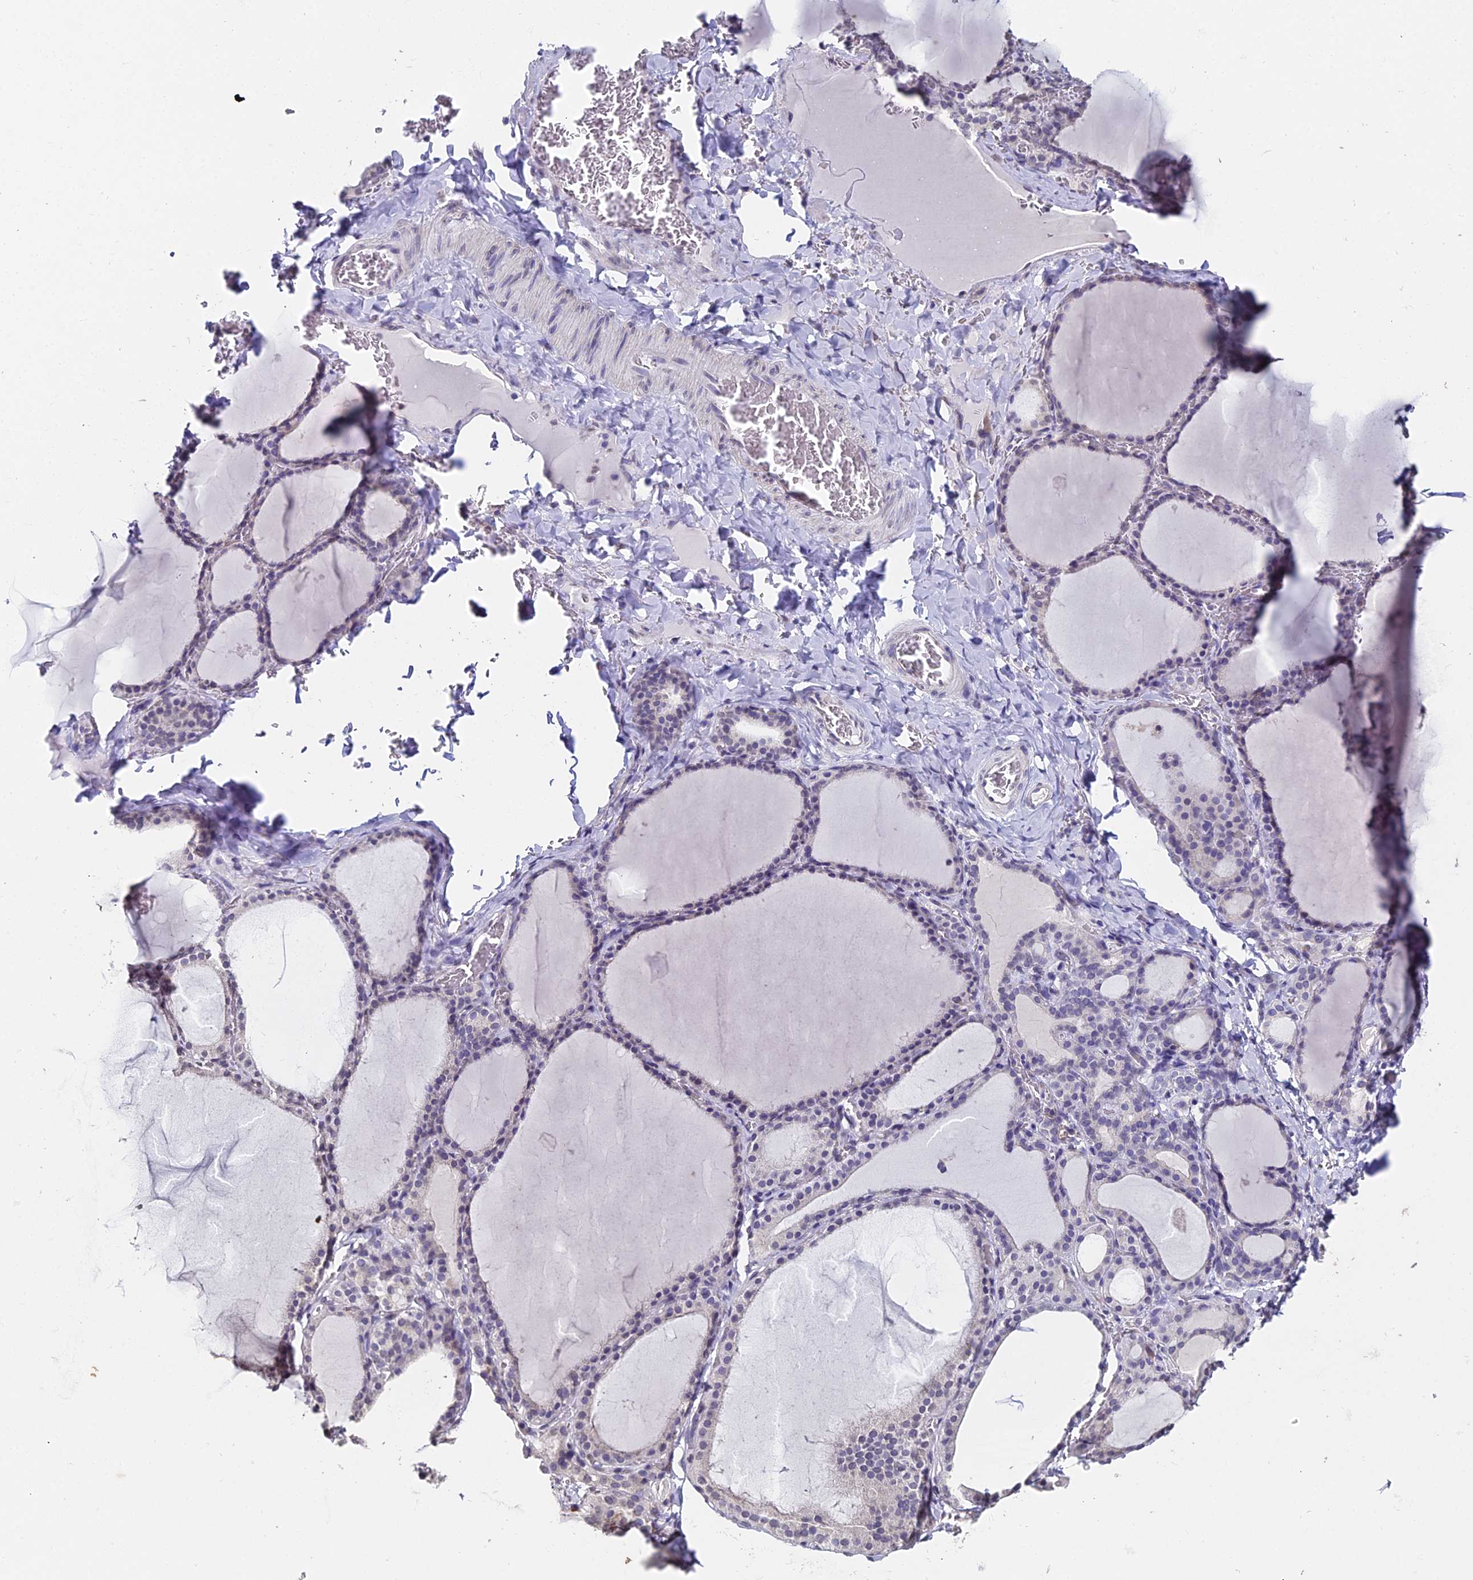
{"staining": {"intensity": "negative", "quantity": "none", "location": "none"}, "tissue": "thyroid gland", "cell_type": "Glandular cells", "image_type": "normal", "snomed": [{"axis": "morphology", "description": "Normal tissue, NOS"}, {"axis": "topography", "description": "Thyroid gland"}], "caption": "This is an immunohistochemistry (IHC) photomicrograph of benign human thyroid gland. There is no expression in glandular cells.", "gene": "PRR22", "patient": {"sex": "female", "age": 39}}